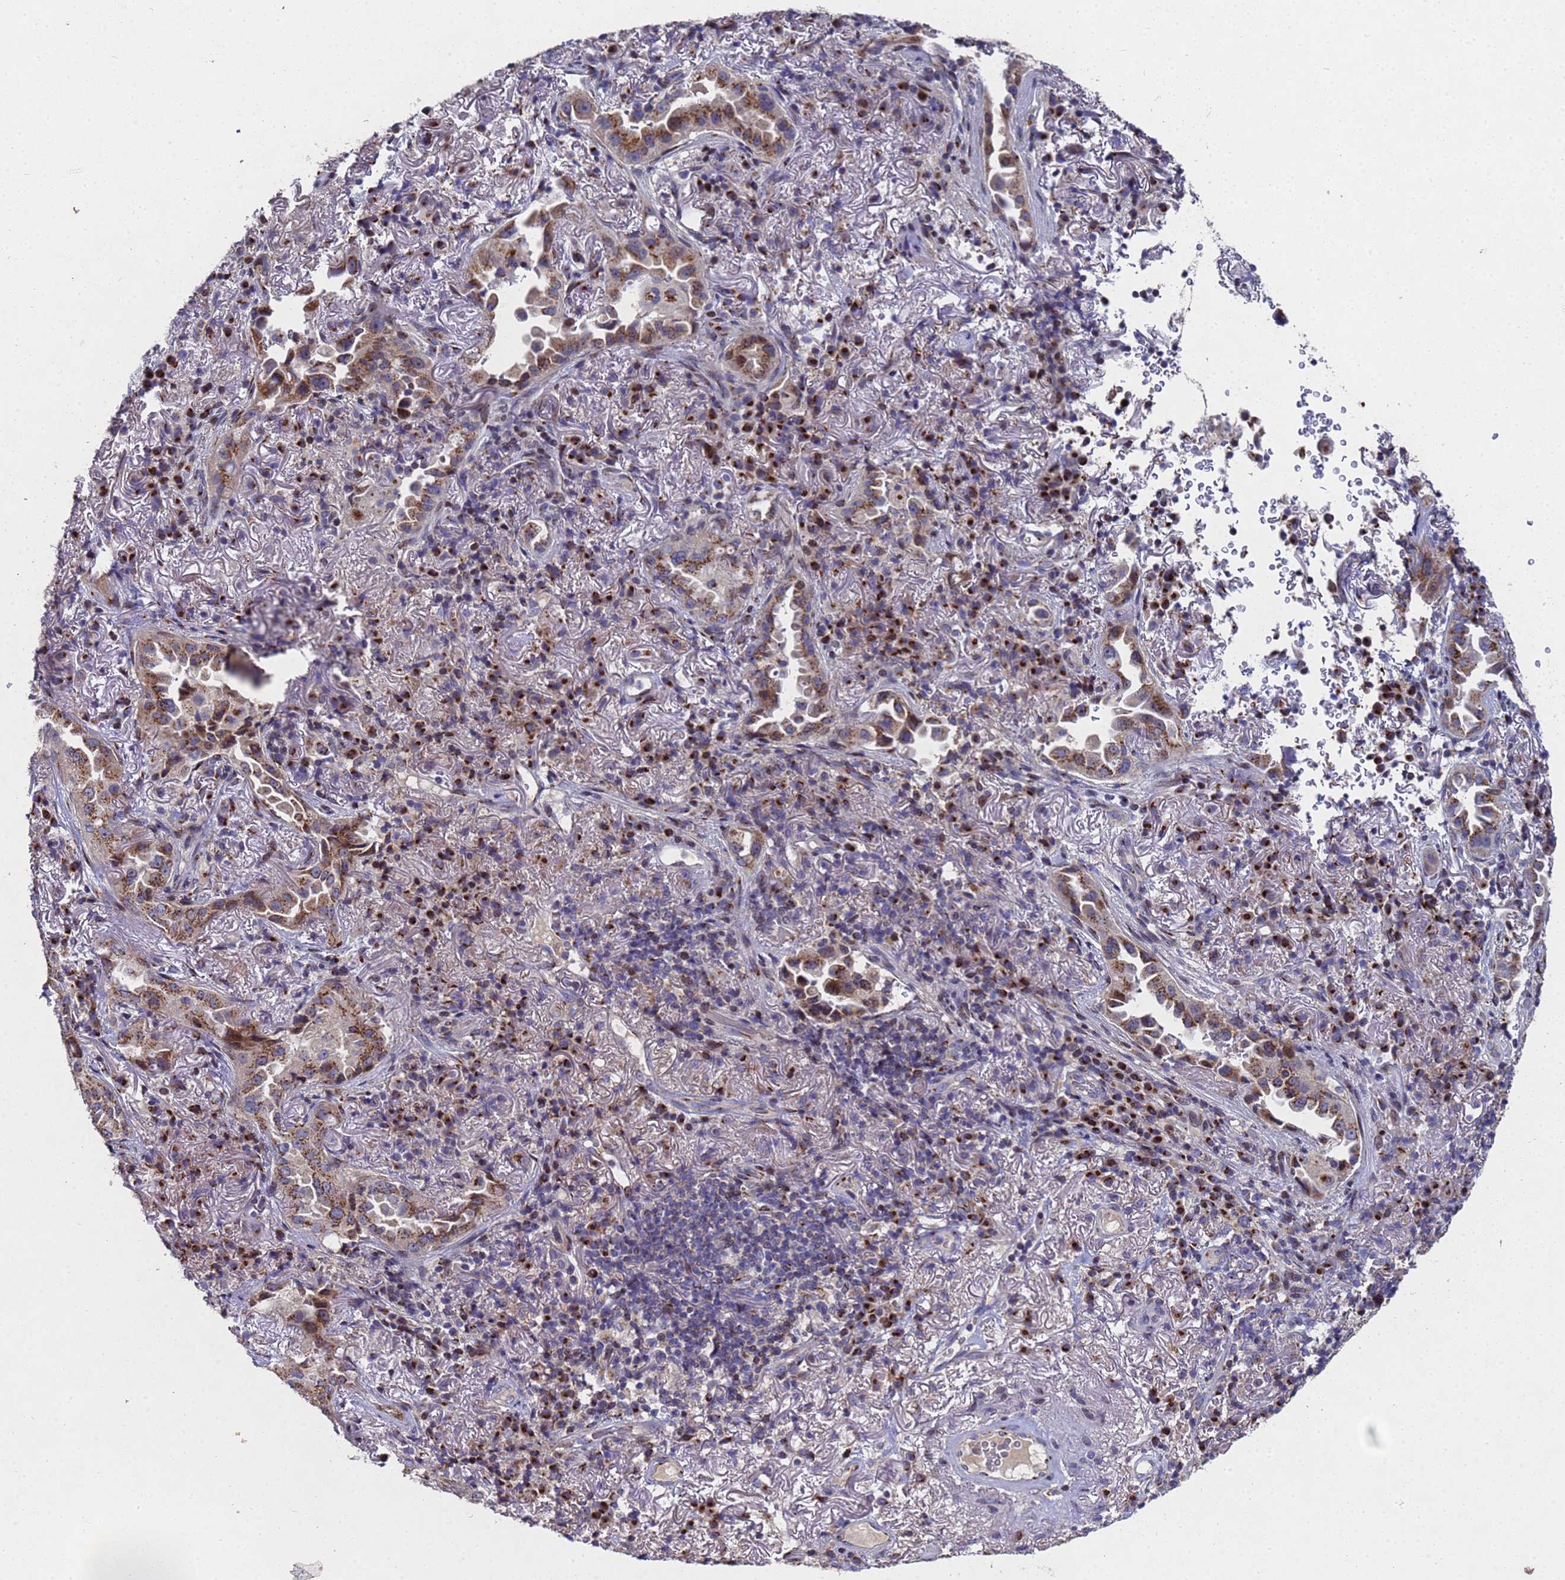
{"staining": {"intensity": "moderate", "quantity": ">75%", "location": "cytoplasmic/membranous"}, "tissue": "lung cancer", "cell_type": "Tumor cells", "image_type": "cancer", "snomed": [{"axis": "morphology", "description": "Adenocarcinoma, NOS"}, {"axis": "topography", "description": "Lung"}], "caption": "Immunohistochemical staining of human lung adenocarcinoma shows moderate cytoplasmic/membranous protein staining in approximately >75% of tumor cells.", "gene": "NSUN6", "patient": {"sex": "female", "age": 69}}